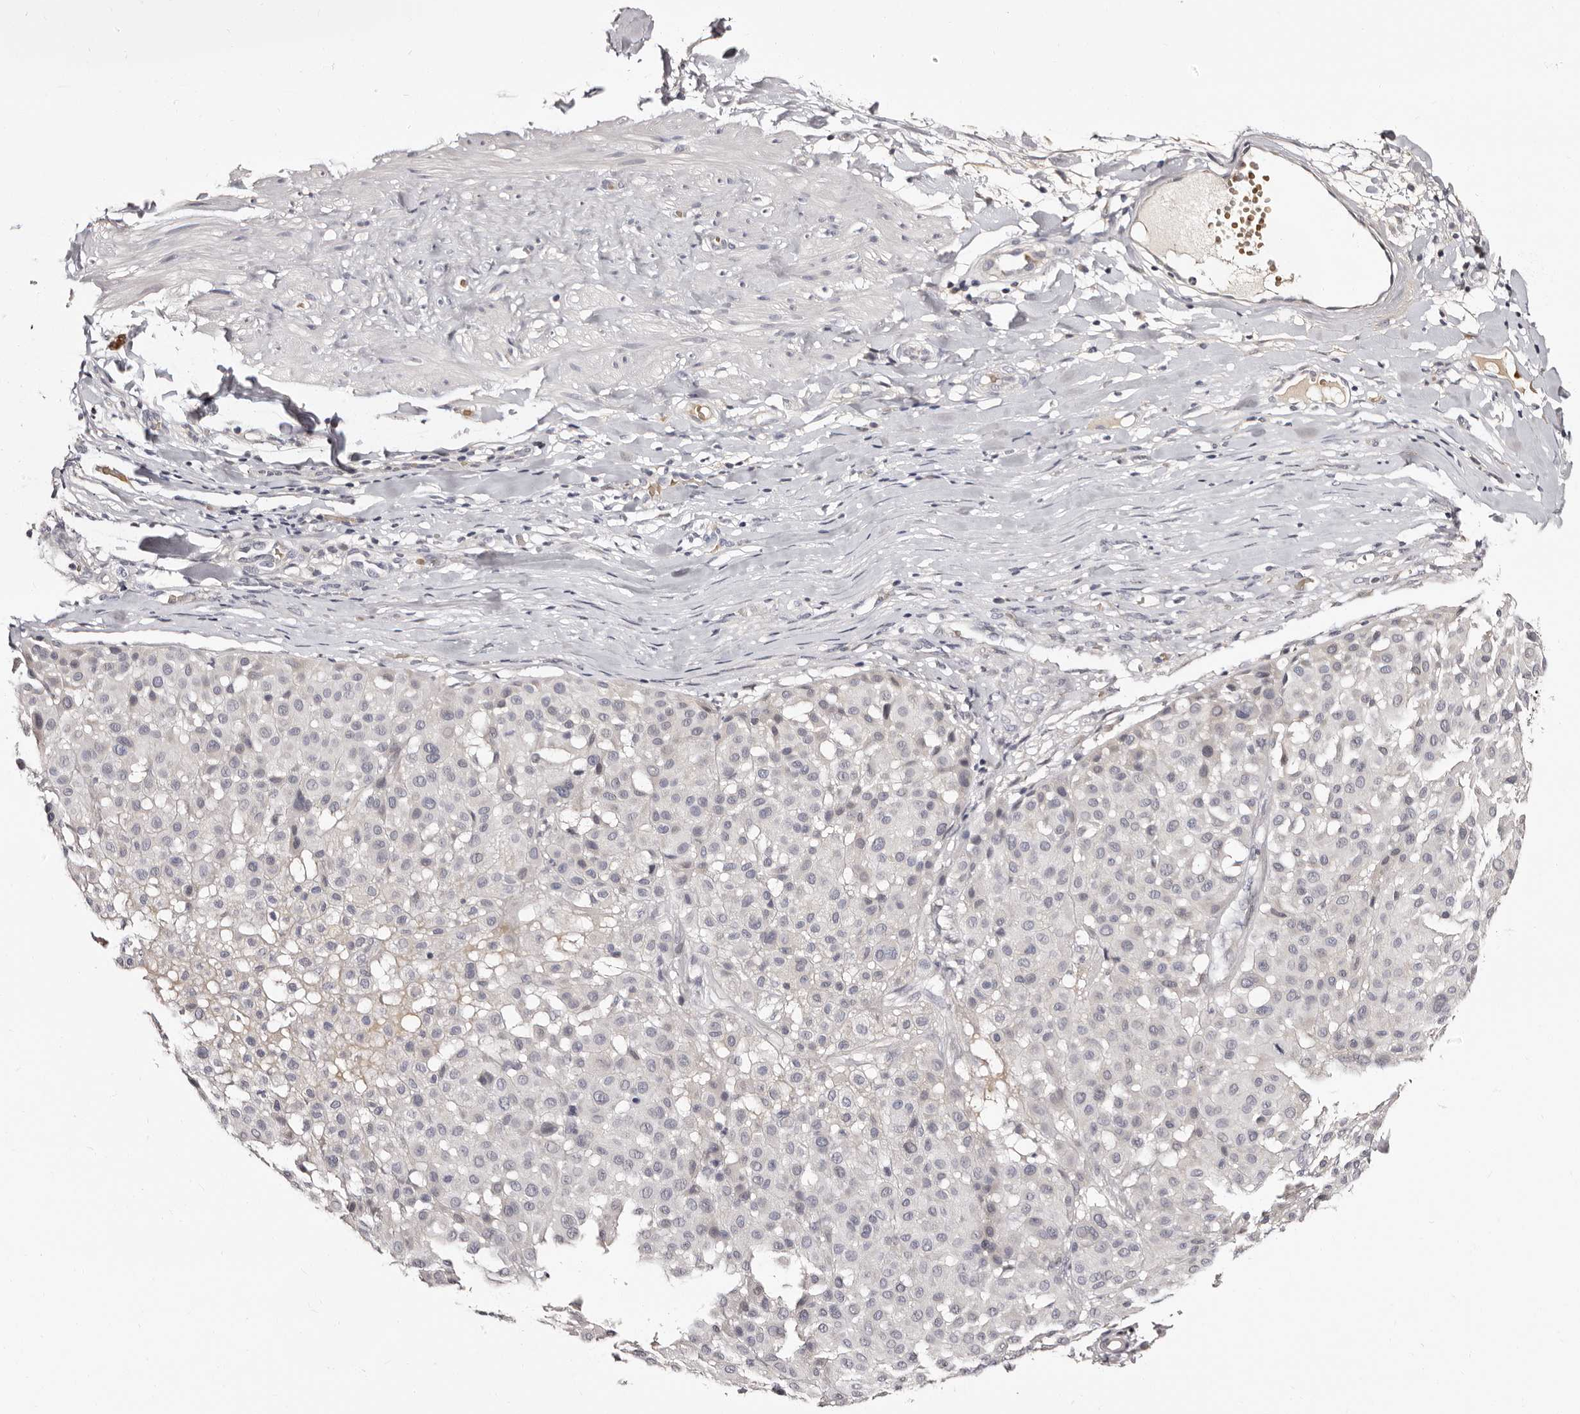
{"staining": {"intensity": "negative", "quantity": "none", "location": "none"}, "tissue": "melanoma", "cell_type": "Tumor cells", "image_type": "cancer", "snomed": [{"axis": "morphology", "description": "Malignant melanoma, Metastatic site"}, {"axis": "topography", "description": "Soft tissue"}], "caption": "This is an immunohistochemistry (IHC) photomicrograph of malignant melanoma (metastatic site). There is no staining in tumor cells.", "gene": "BPGM", "patient": {"sex": "male", "age": 41}}